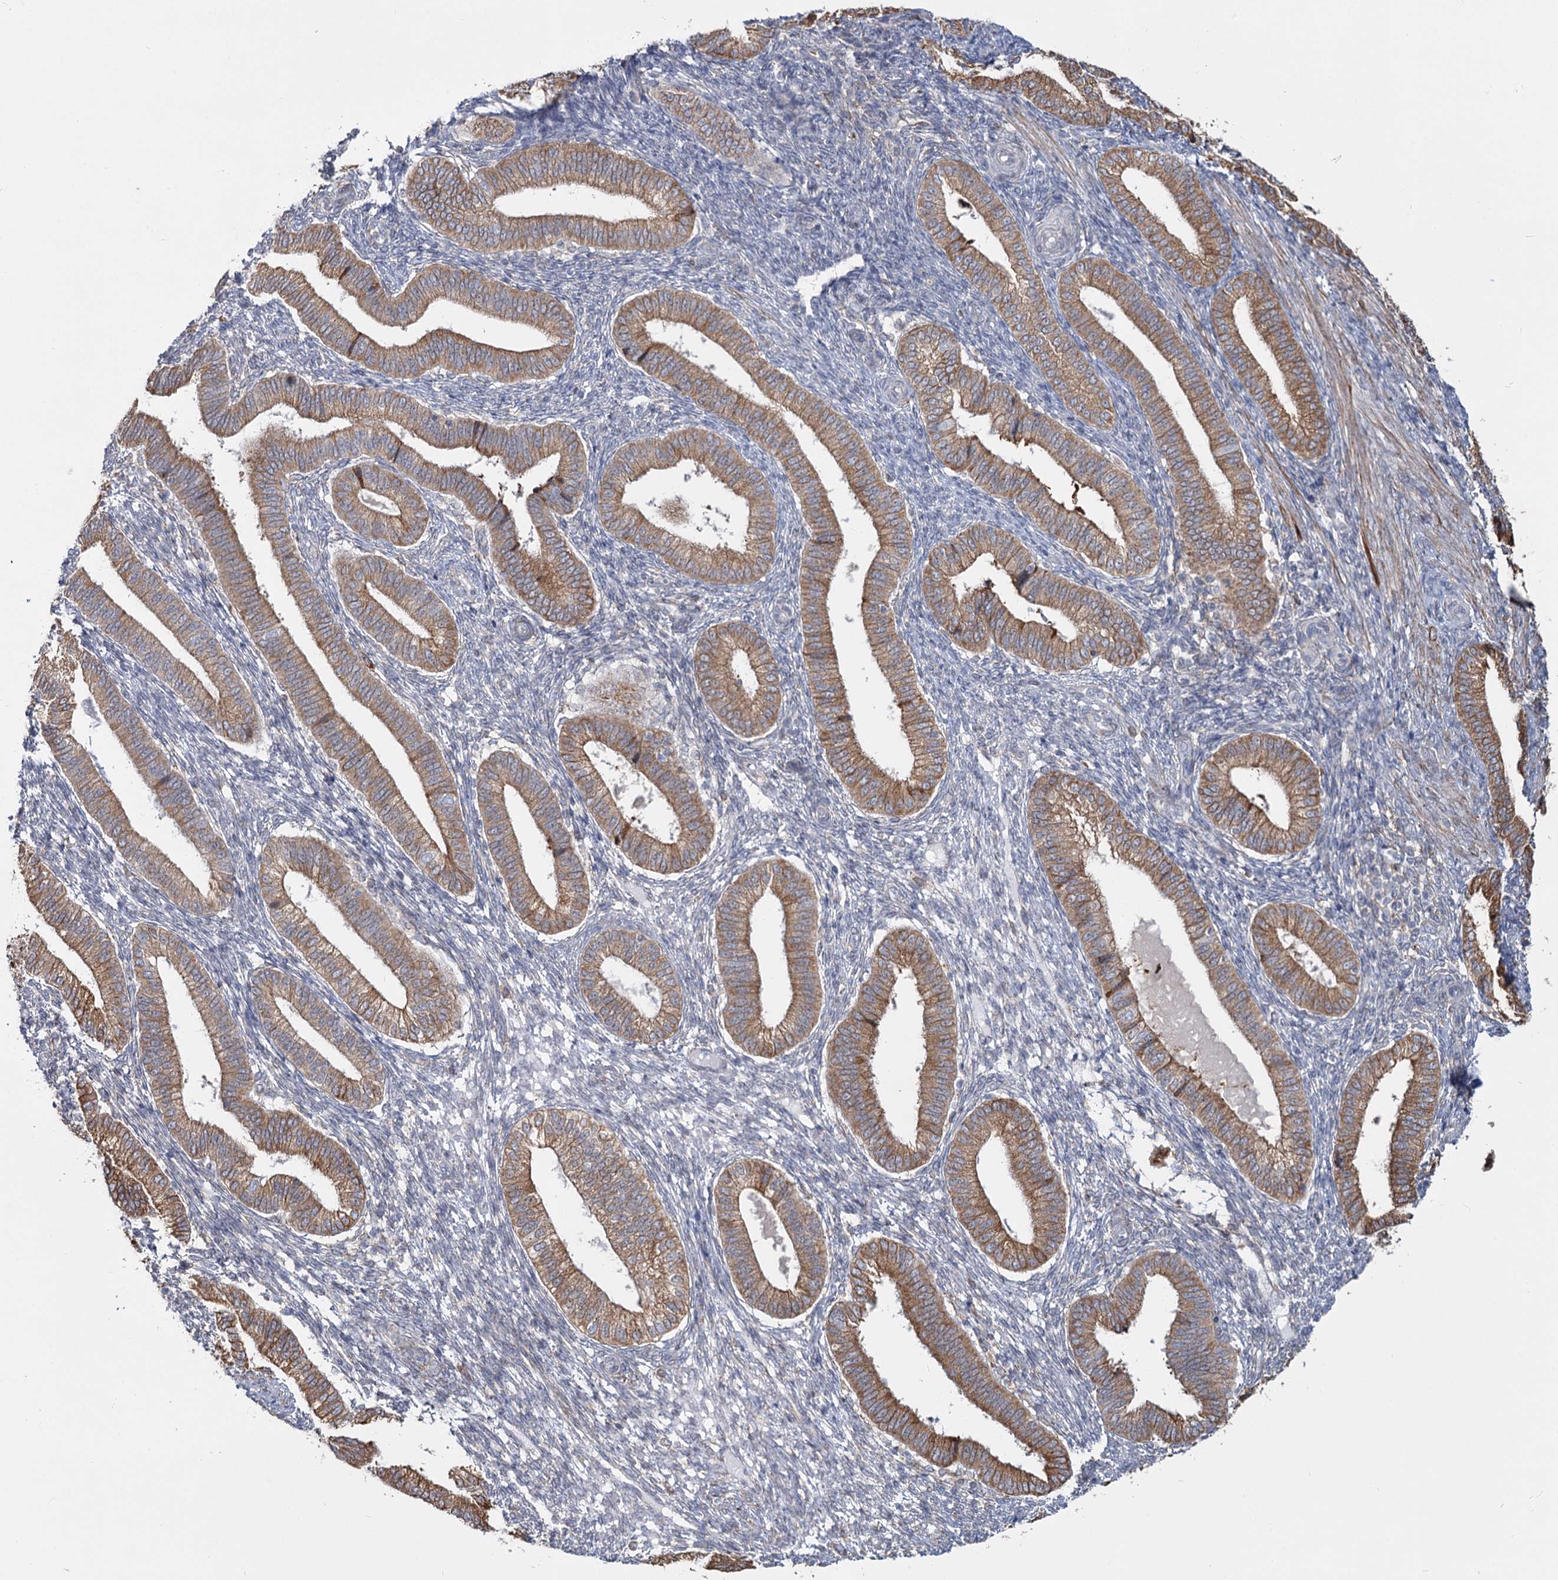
{"staining": {"intensity": "weak", "quantity": ">75%", "location": "cytoplasmic/membranous"}, "tissue": "endometrium", "cell_type": "Cells in endometrial stroma", "image_type": "normal", "snomed": [{"axis": "morphology", "description": "Normal tissue, NOS"}, {"axis": "topography", "description": "Endometrium"}], "caption": "Immunohistochemistry (IHC) image of benign human endometrium stained for a protein (brown), which reveals low levels of weak cytoplasmic/membranous expression in about >75% of cells in endometrial stroma.", "gene": "ZCCHC9", "patient": {"sex": "female", "age": 39}}